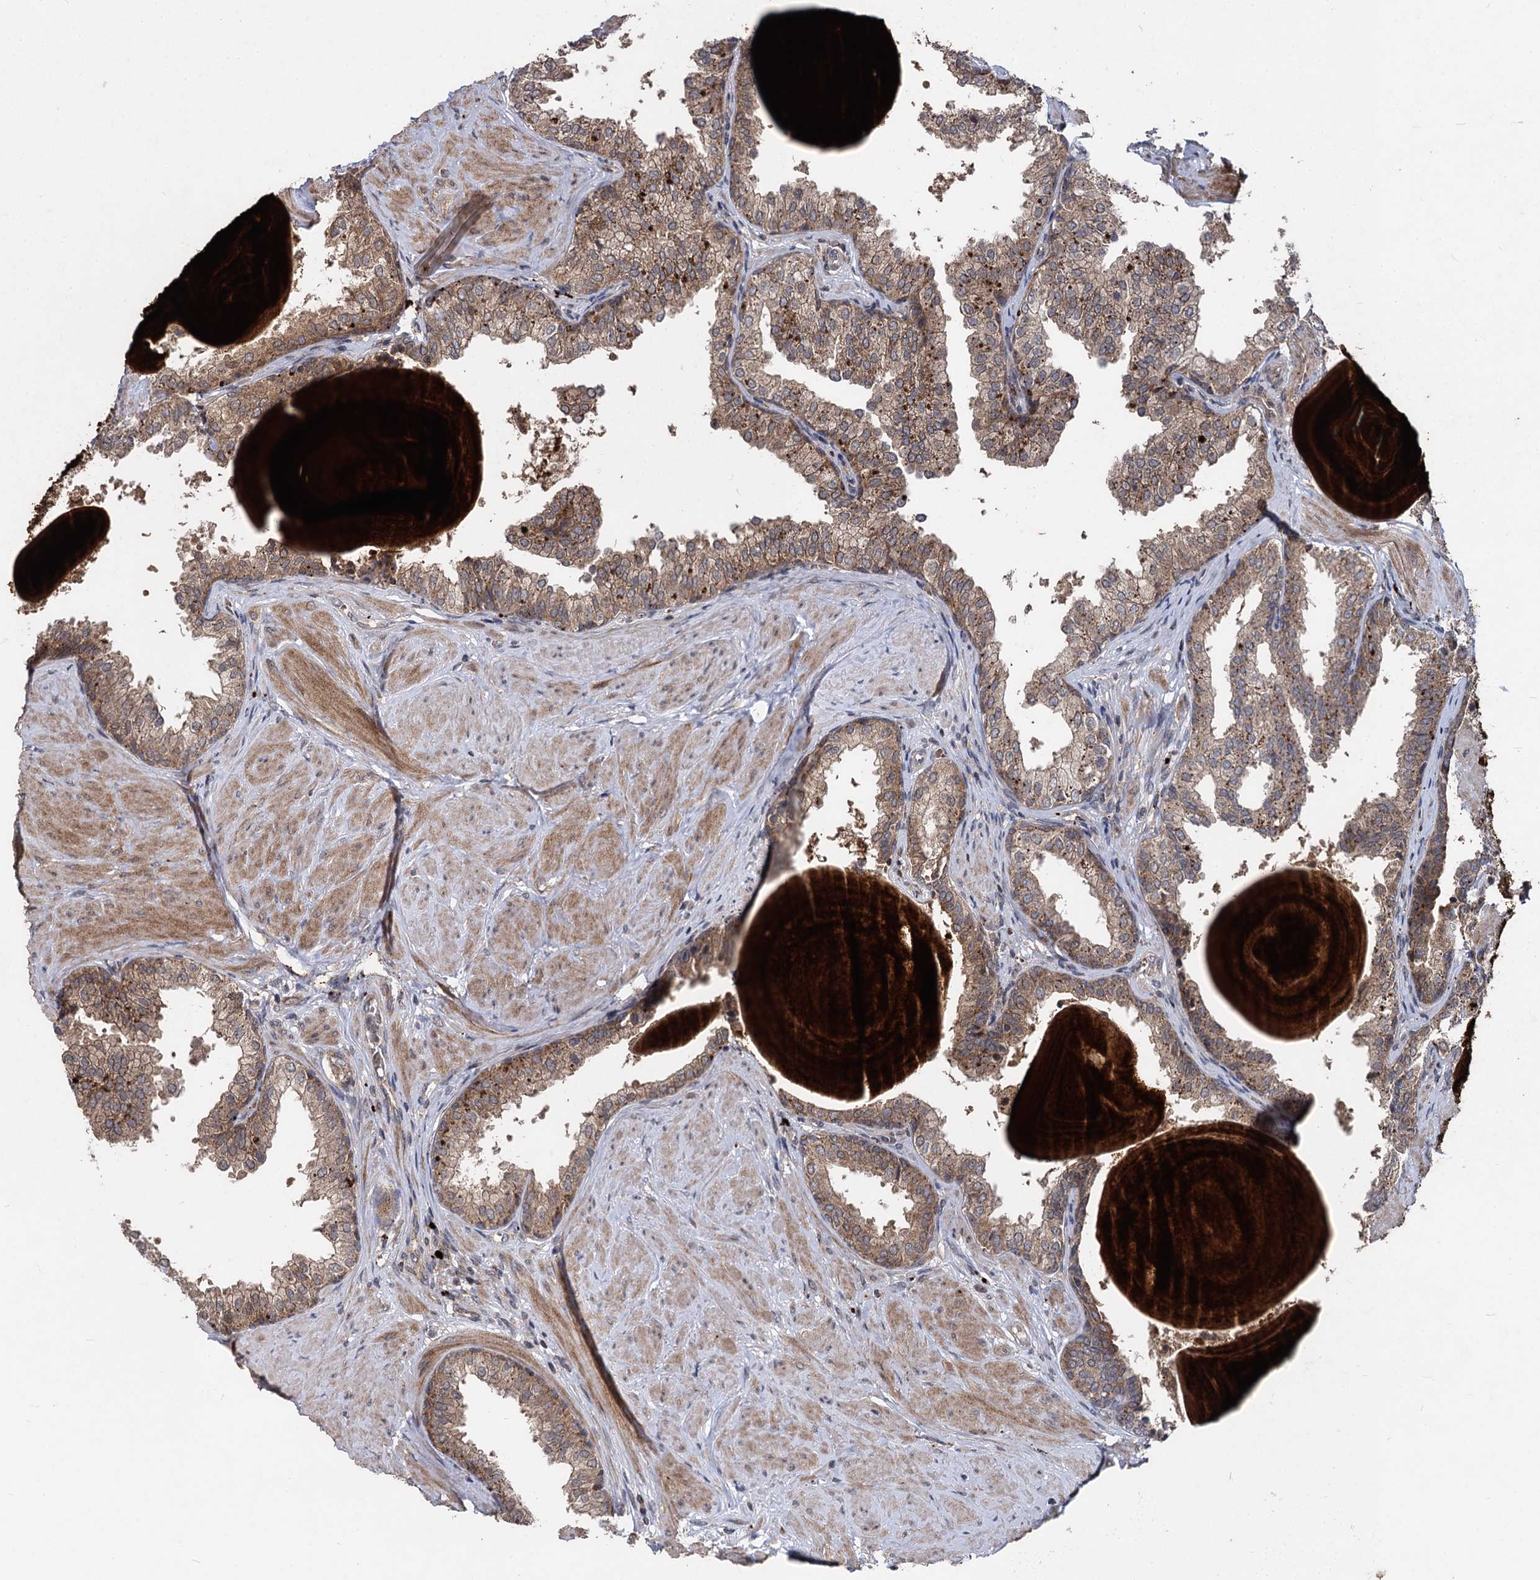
{"staining": {"intensity": "moderate", "quantity": ">75%", "location": "cytoplasmic/membranous"}, "tissue": "prostate", "cell_type": "Glandular cells", "image_type": "normal", "snomed": [{"axis": "morphology", "description": "Normal tissue, NOS"}, {"axis": "topography", "description": "Prostate"}], "caption": "This photomicrograph reveals normal prostate stained with immunohistochemistry (IHC) to label a protein in brown. The cytoplasmic/membranous of glandular cells show moderate positivity for the protein. Nuclei are counter-stained blue.", "gene": "BCL2L2", "patient": {"sex": "male", "age": 48}}